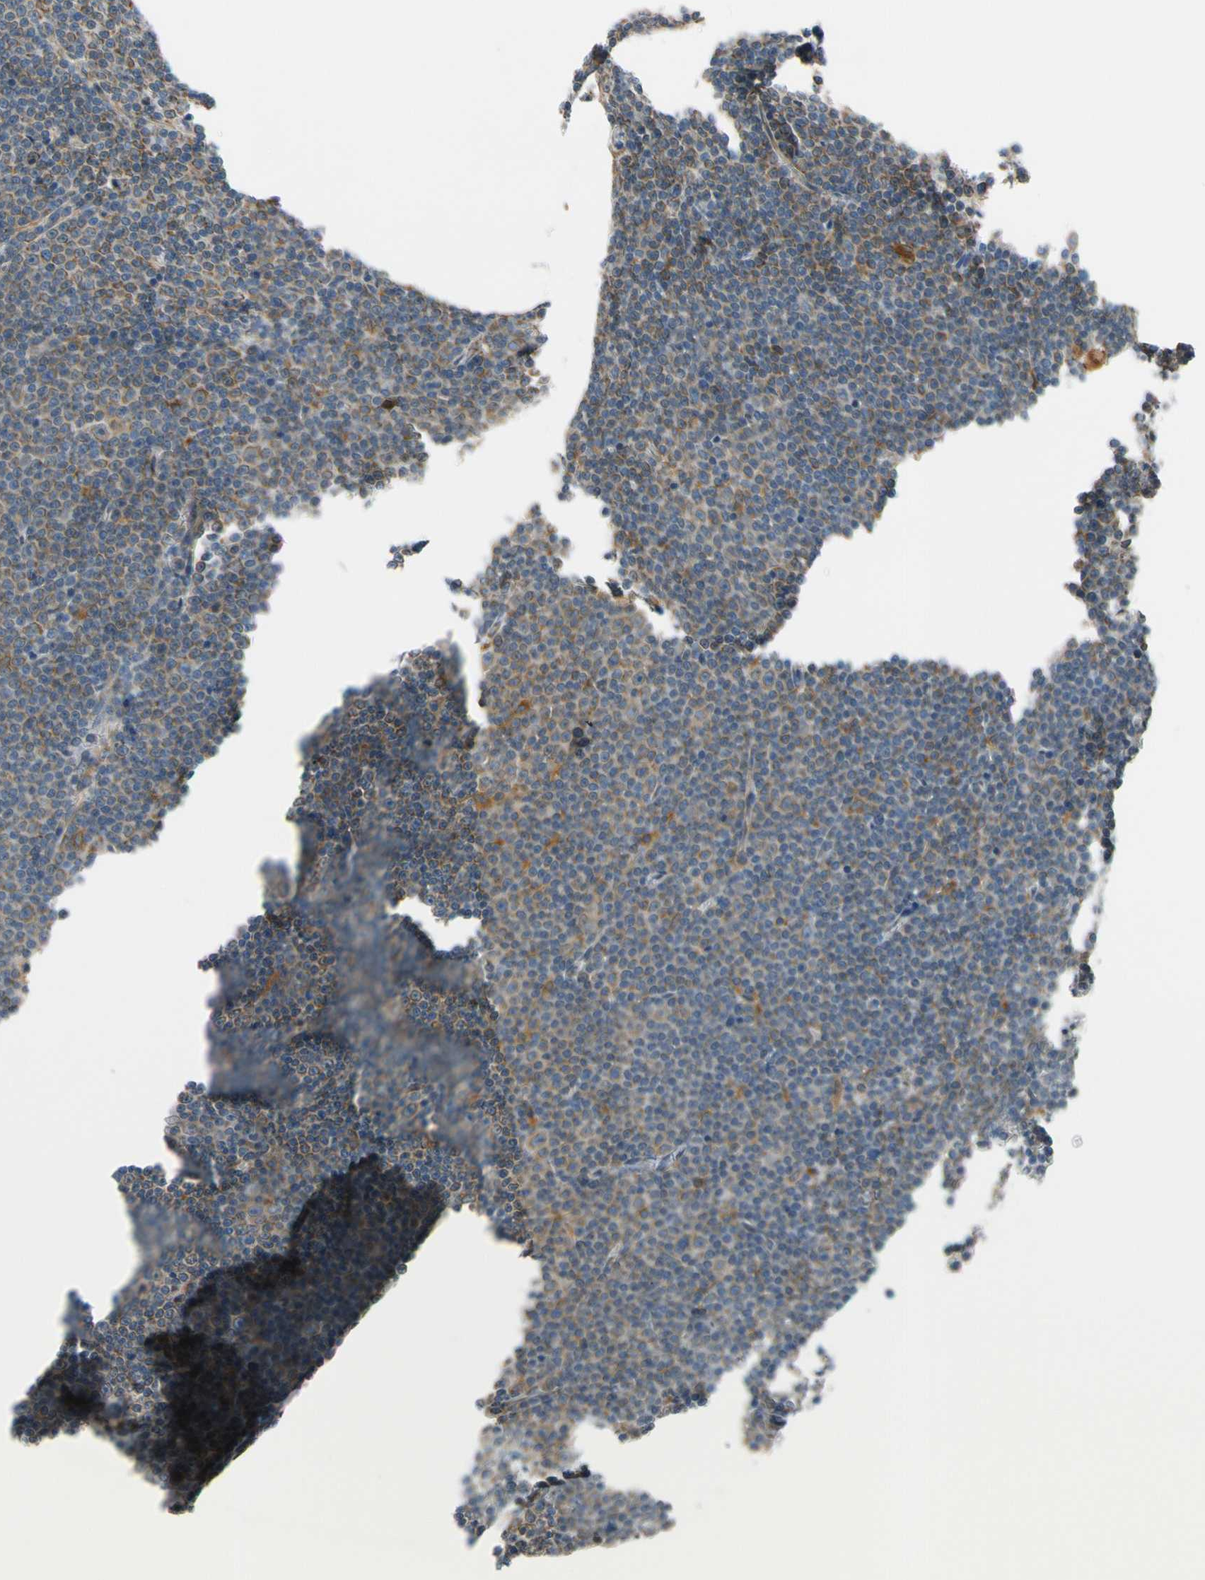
{"staining": {"intensity": "moderate", "quantity": "<25%", "location": "cytoplasmic/membranous"}, "tissue": "lymphoma", "cell_type": "Tumor cells", "image_type": "cancer", "snomed": [{"axis": "morphology", "description": "Malignant lymphoma, non-Hodgkin's type, Low grade"}, {"axis": "topography", "description": "Lymph node"}], "caption": "Lymphoma tissue shows moderate cytoplasmic/membranous expression in about <25% of tumor cells, visualized by immunohistochemistry.", "gene": "RPN2", "patient": {"sex": "female", "age": 67}}